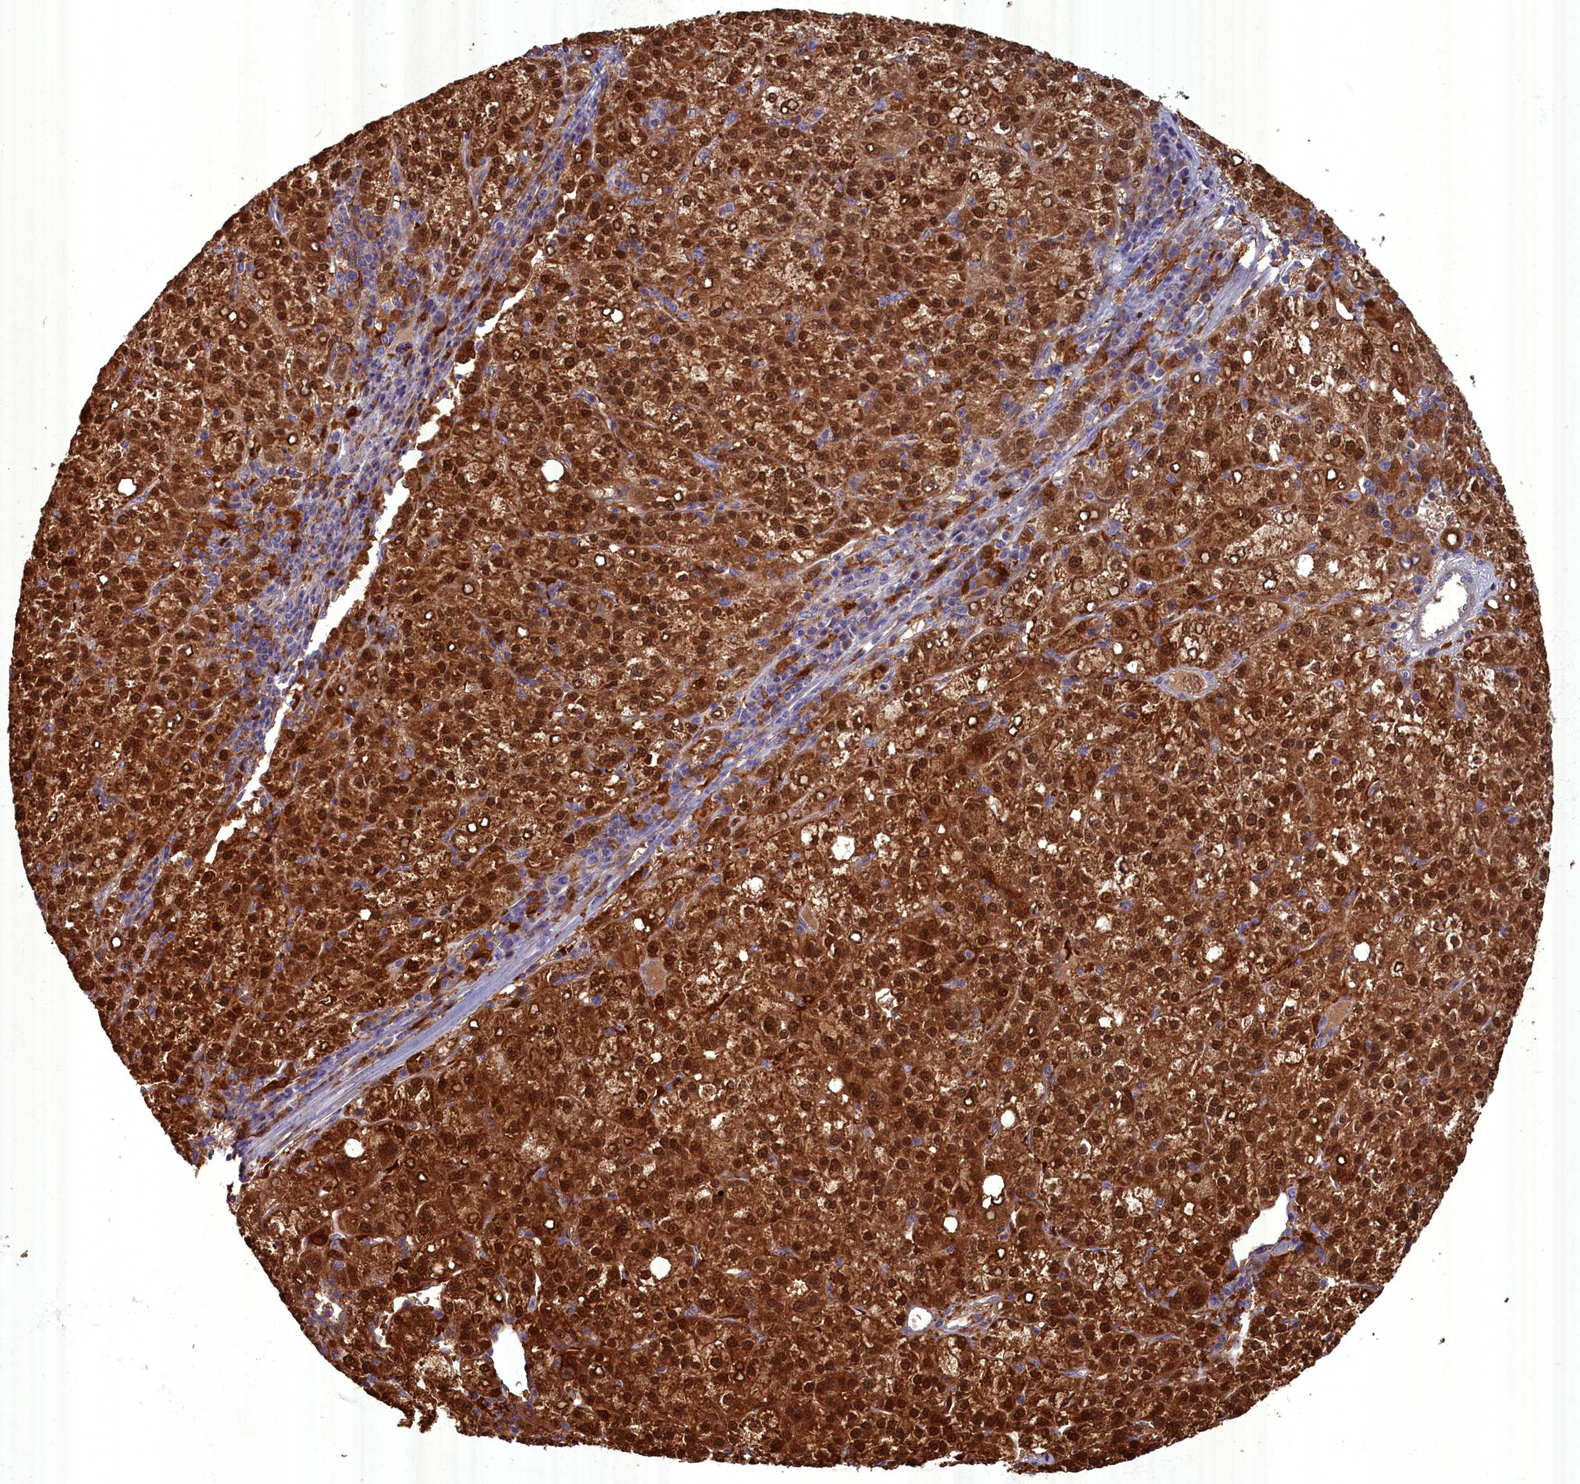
{"staining": {"intensity": "strong", "quantity": ">75%", "location": "cytoplasmic/membranous,nuclear"}, "tissue": "liver cancer", "cell_type": "Tumor cells", "image_type": "cancer", "snomed": [{"axis": "morphology", "description": "Carcinoma, Hepatocellular, NOS"}, {"axis": "topography", "description": "Liver"}], "caption": "The image demonstrates a brown stain indicating the presence of a protein in the cytoplasmic/membranous and nuclear of tumor cells in liver cancer (hepatocellular carcinoma). (DAB (3,3'-diaminobenzidine) IHC with brightfield microscopy, high magnification).", "gene": "BLVRB", "patient": {"sex": "female", "age": 58}}